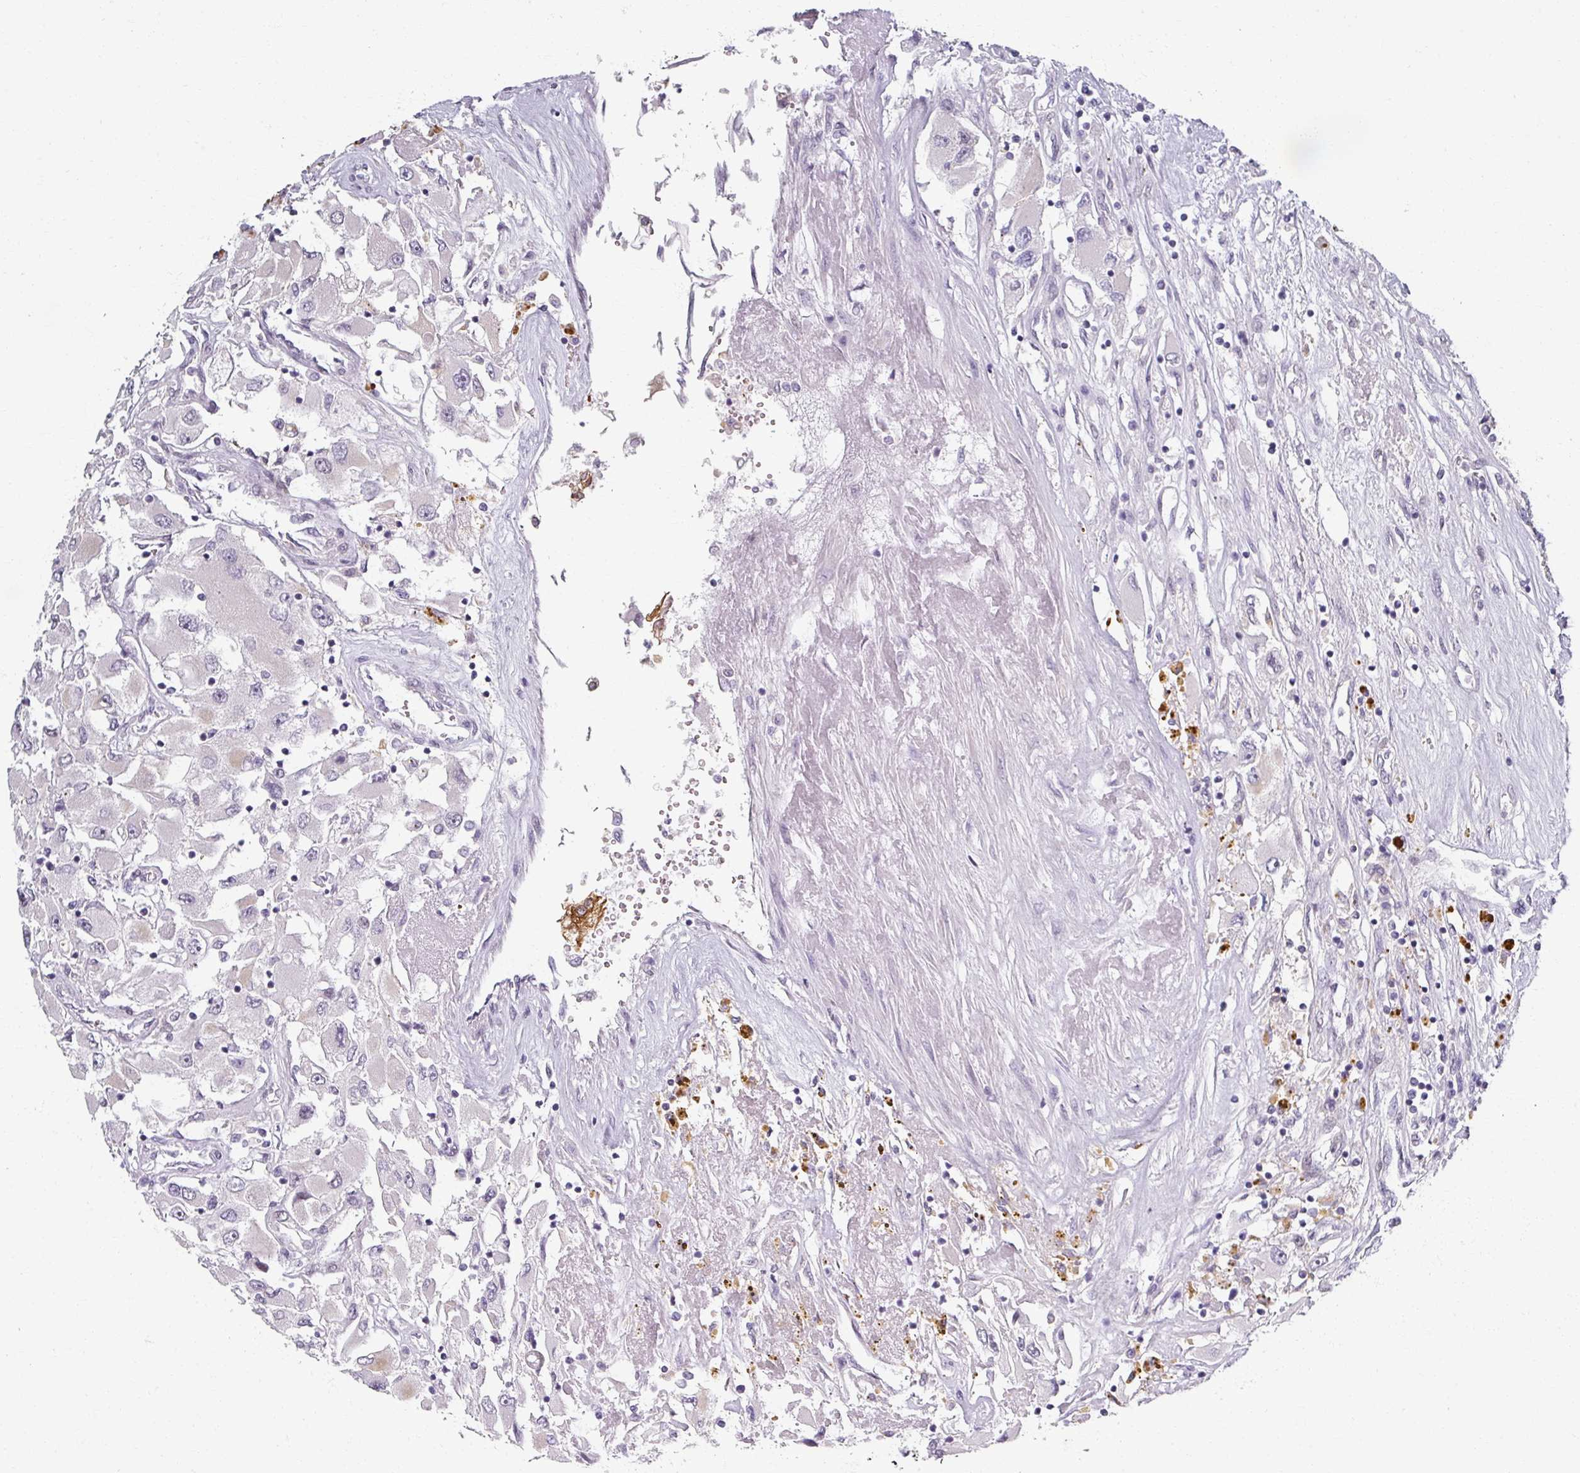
{"staining": {"intensity": "negative", "quantity": "none", "location": "none"}, "tissue": "renal cancer", "cell_type": "Tumor cells", "image_type": "cancer", "snomed": [{"axis": "morphology", "description": "Adenocarcinoma, NOS"}, {"axis": "topography", "description": "Kidney"}], "caption": "An image of human renal cancer (adenocarcinoma) is negative for staining in tumor cells.", "gene": "RIPOR3", "patient": {"sex": "female", "age": 52}}